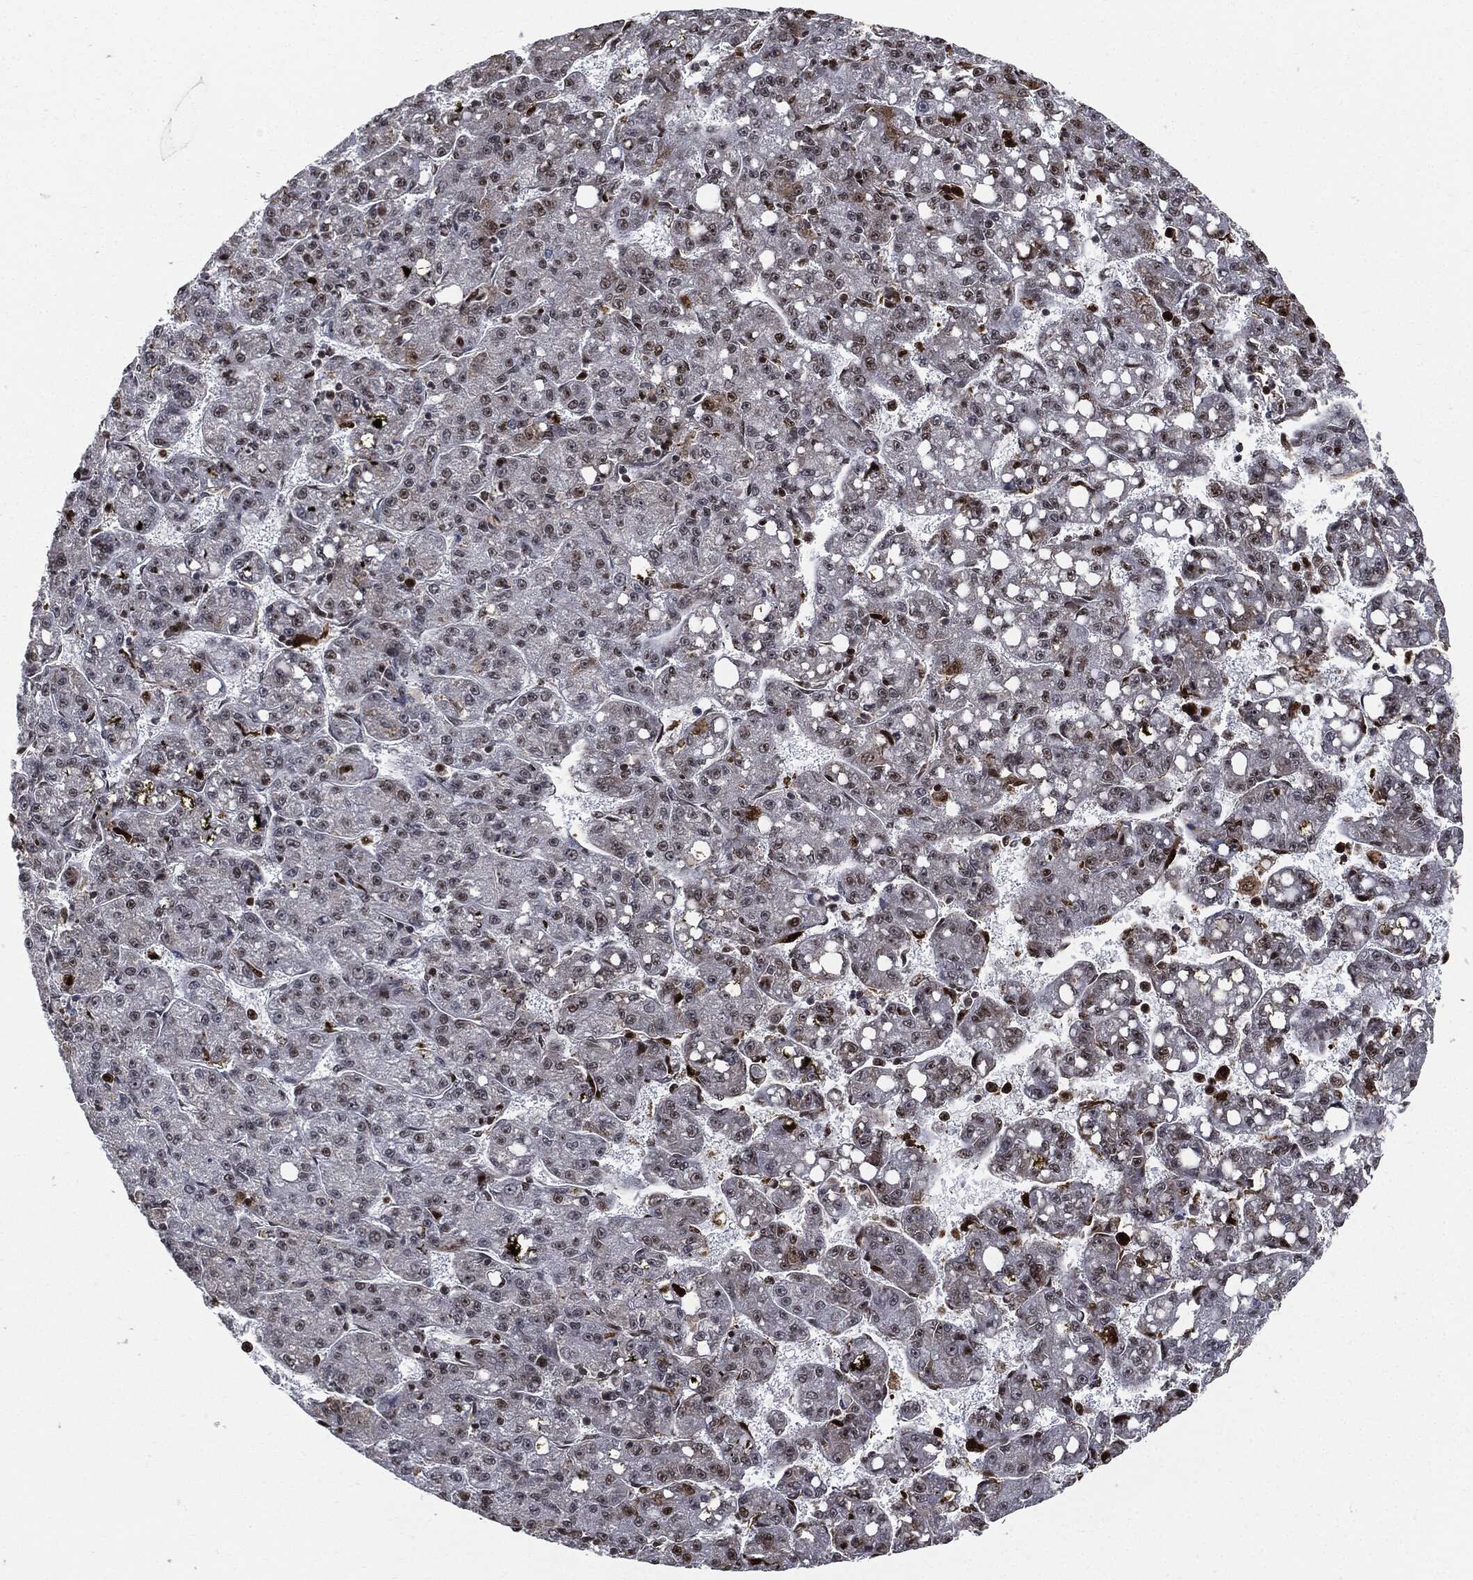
{"staining": {"intensity": "negative", "quantity": "none", "location": "none"}, "tissue": "liver cancer", "cell_type": "Tumor cells", "image_type": "cancer", "snomed": [{"axis": "morphology", "description": "Carcinoma, Hepatocellular, NOS"}, {"axis": "topography", "description": "Liver"}], "caption": "Tumor cells are negative for protein expression in human liver cancer.", "gene": "PCNA", "patient": {"sex": "female", "age": 65}}